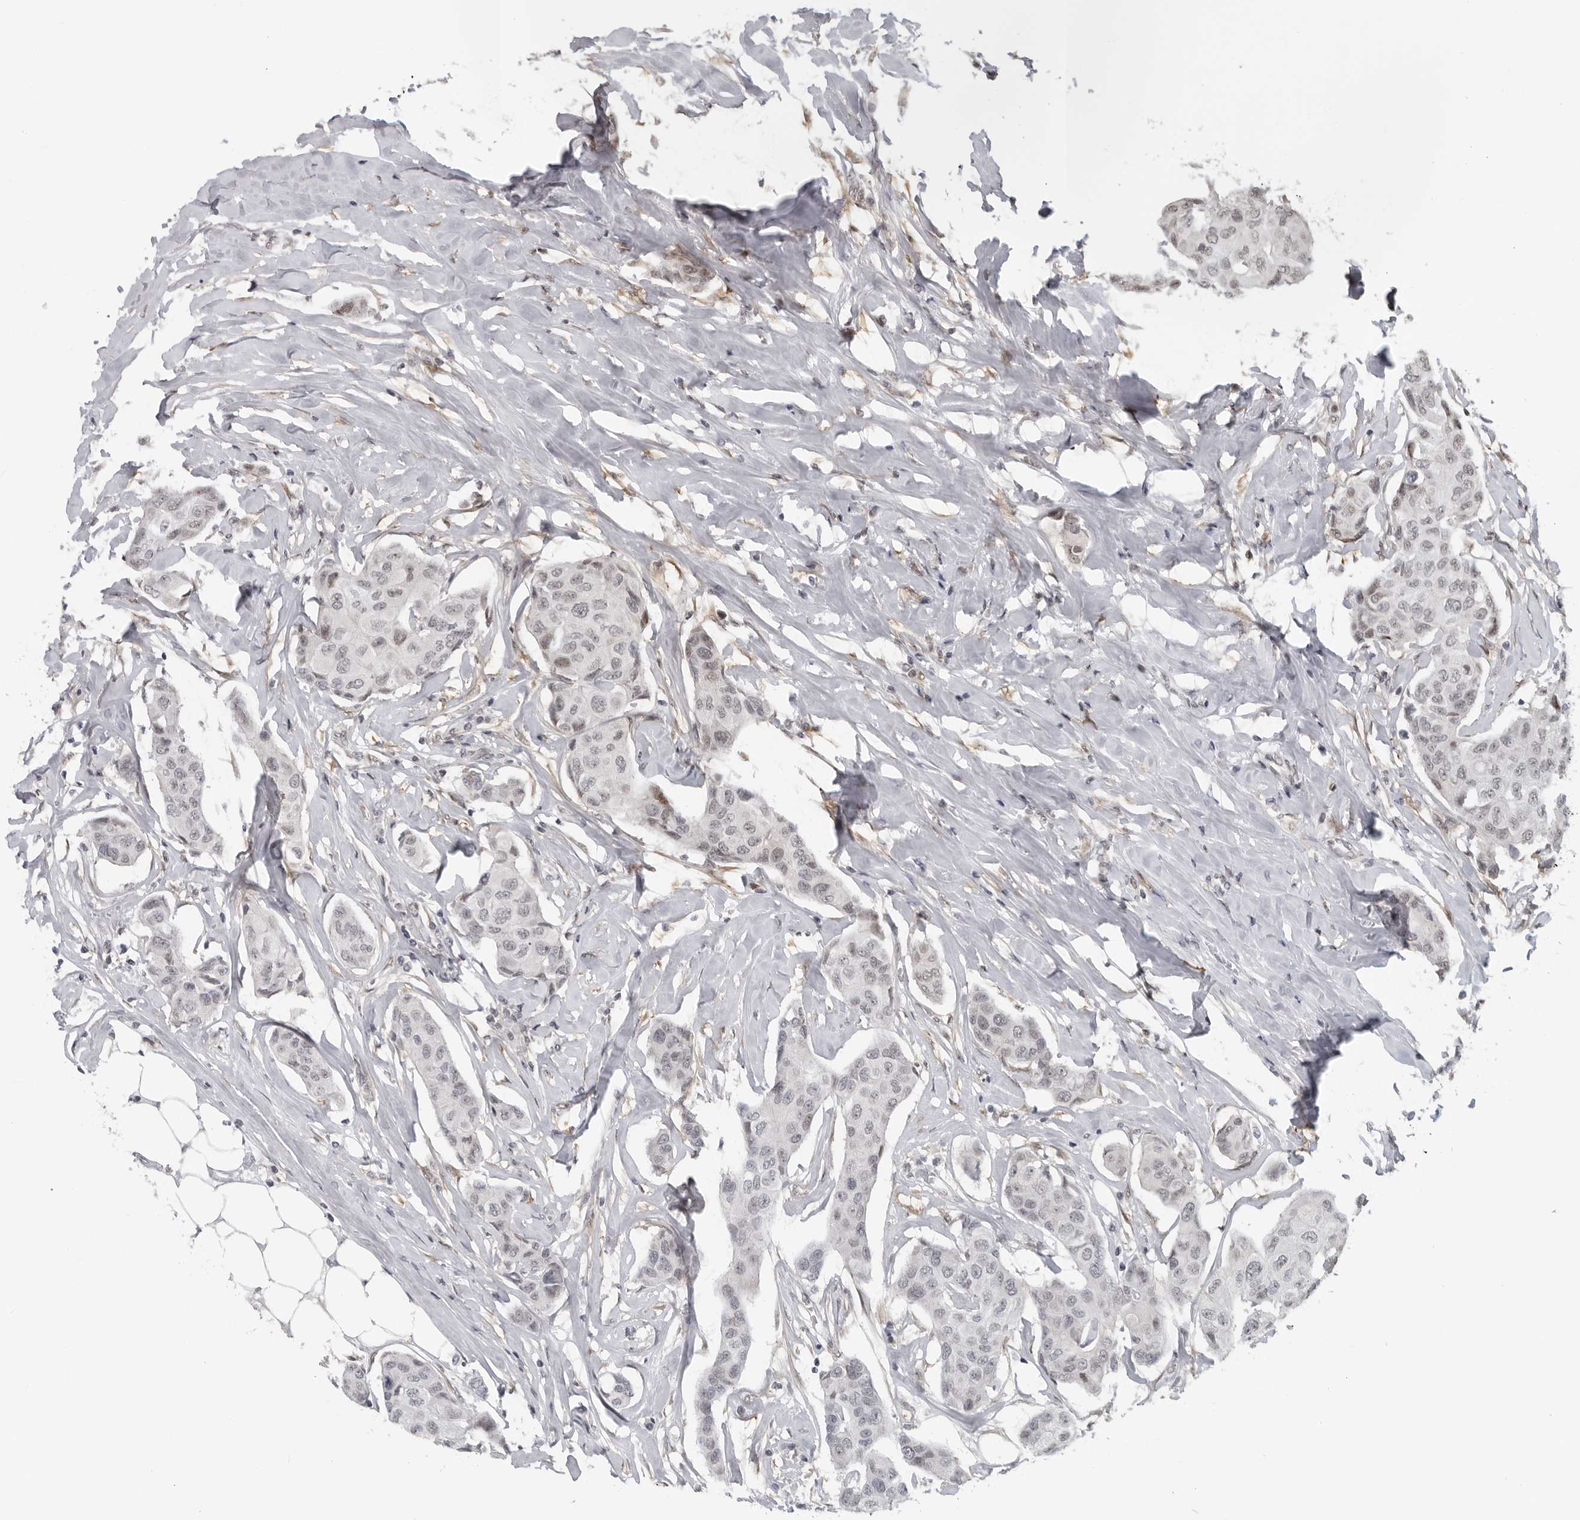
{"staining": {"intensity": "weak", "quantity": "<25%", "location": "nuclear"}, "tissue": "breast cancer", "cell_type": "Tumor cells", "image_type": "cancer", "snomed": [{"axis": "morphology", "description": "Duct carcinoma"}, {"axis": "topography", "description": "Breast"}], "caption": "IHC of breast cancer (intraductal carcinoma) reveals no positivity in tumor cells.", "gene": "MAF", "patient": {"sex": "female", "age": 80}}